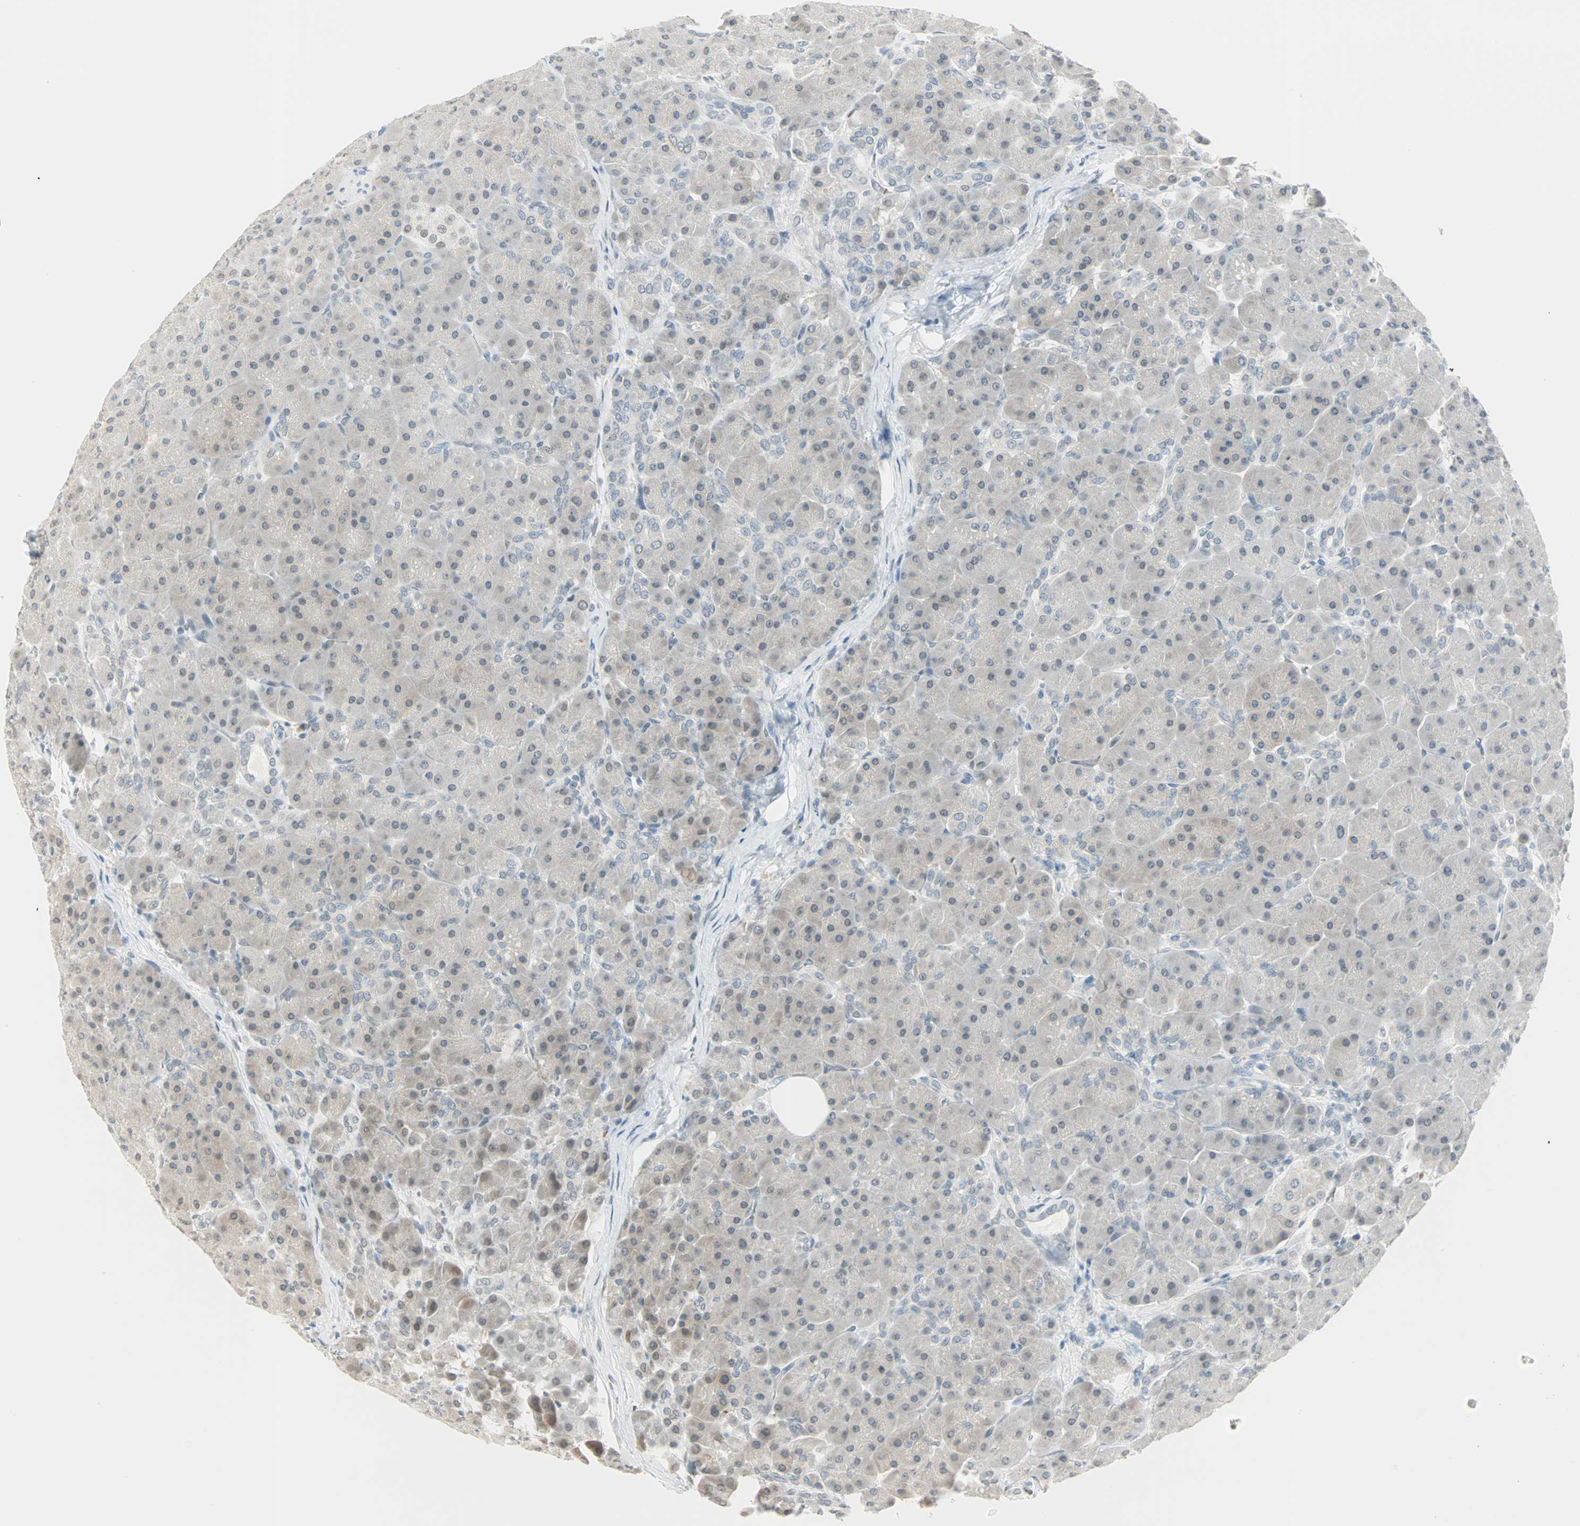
{"staining": {"intensity": "weak", "quantity": "<25%", "location": "cytoplasmic/membranous"}, "tissue": "pancreas", "cell_type": "Exocrine glandular cells", "image_type": "normal", "snomed": [{"axis": "morphology", "description": "Normal tissue, NOS"}, {"axis": "topography", "description": "Pancreas"}], "caption": "Immunohistochemistry (IHC) of unremarkable pancreas reveals no staining in exocrine glandular cells.", "gene": "BCAN", "patient": {"sex": "male", "age": 66}}